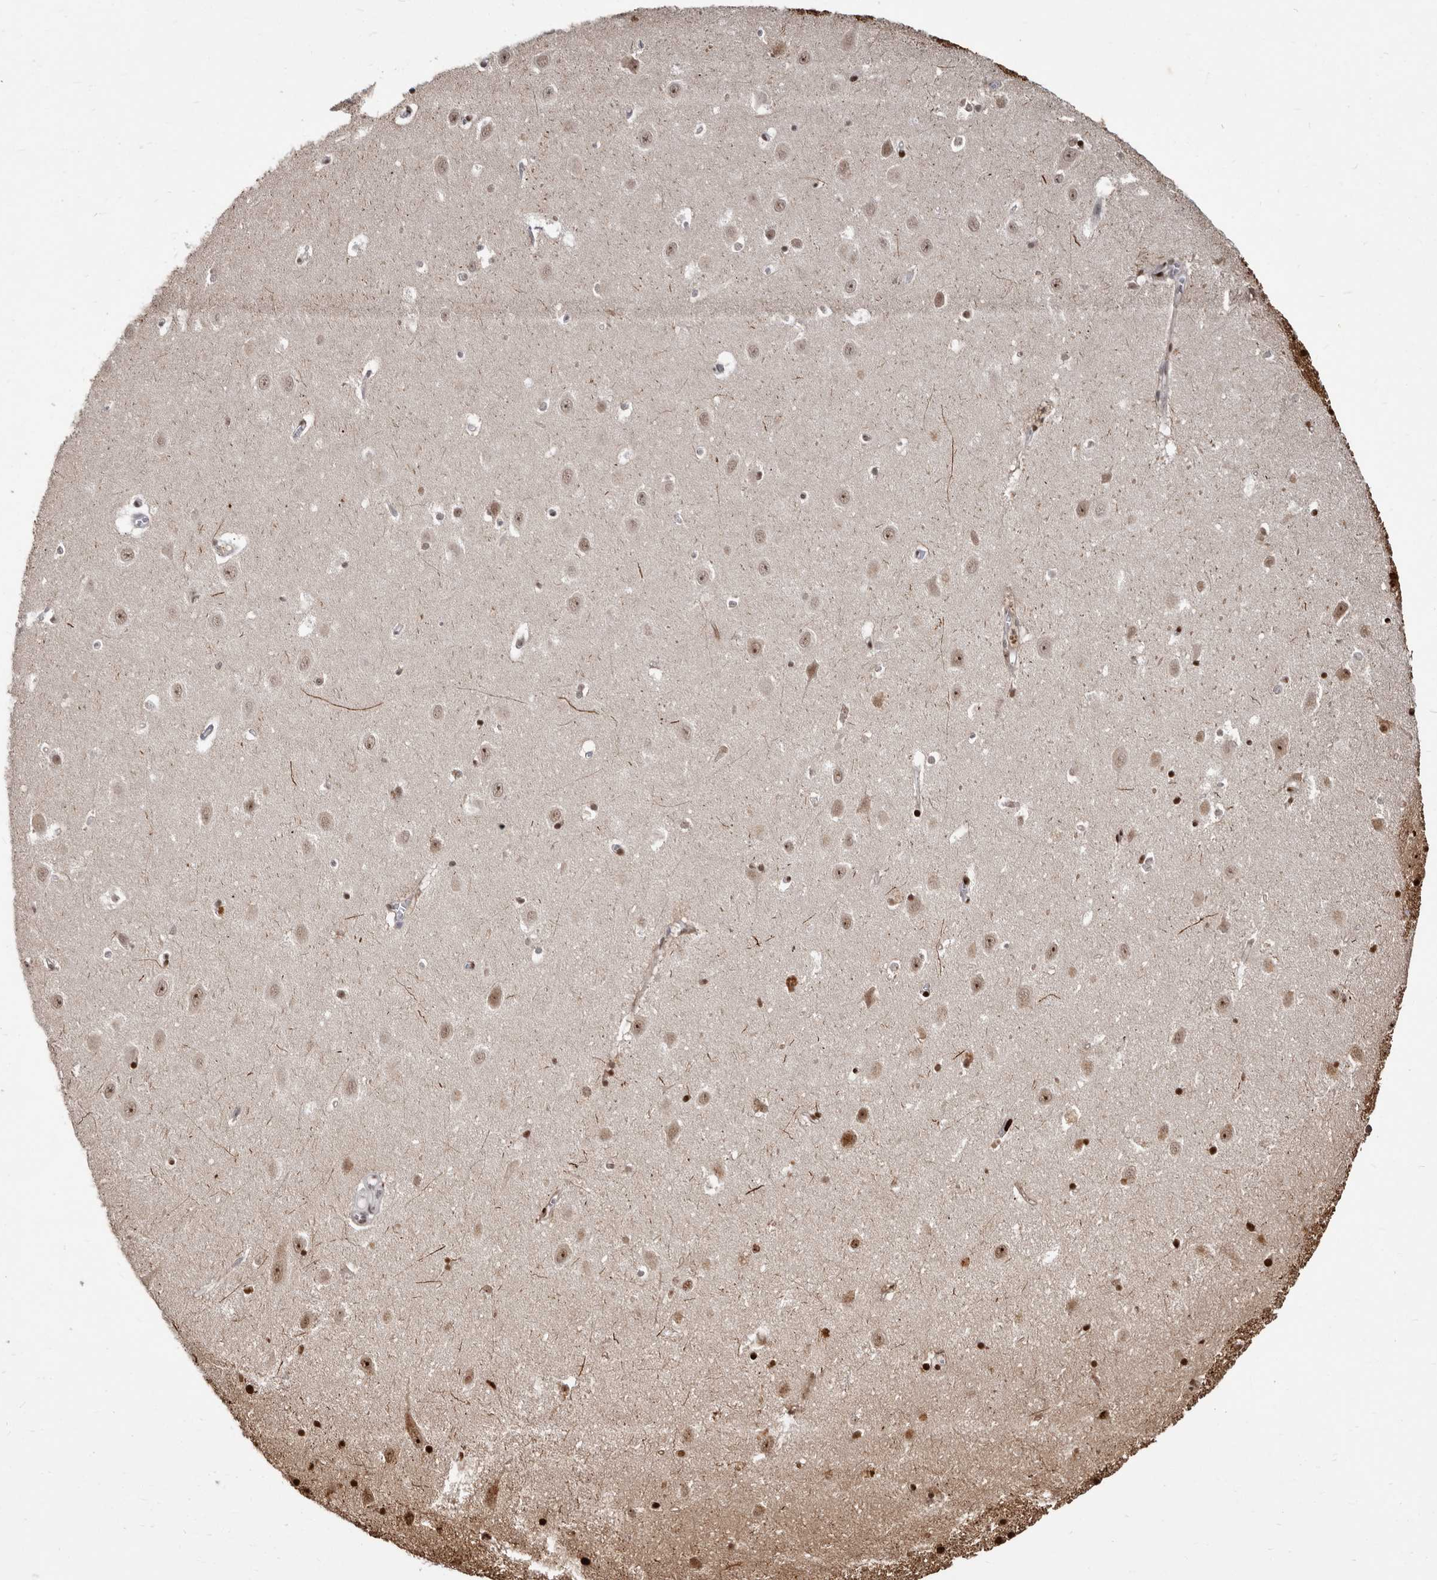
{"staining": {"intensity": "moderate", "quantity": "<25%", "location": "nuclear"}, "tissue": "hippocampus", "cell_type": "Glial cells", "image_type": "normal", "snomed": [{"axis": "morphology", "description": "Normal tissue, NOS"}, {"axis": "topography", "description": "Hippocampus"}], "caption": "Glial cells demonstrate low levels of moderate nuclear expression in about <25% of cells in normal human hippocampus.", "gene": "KLHL4", "patient": {"sex": "female", "age": 64}}